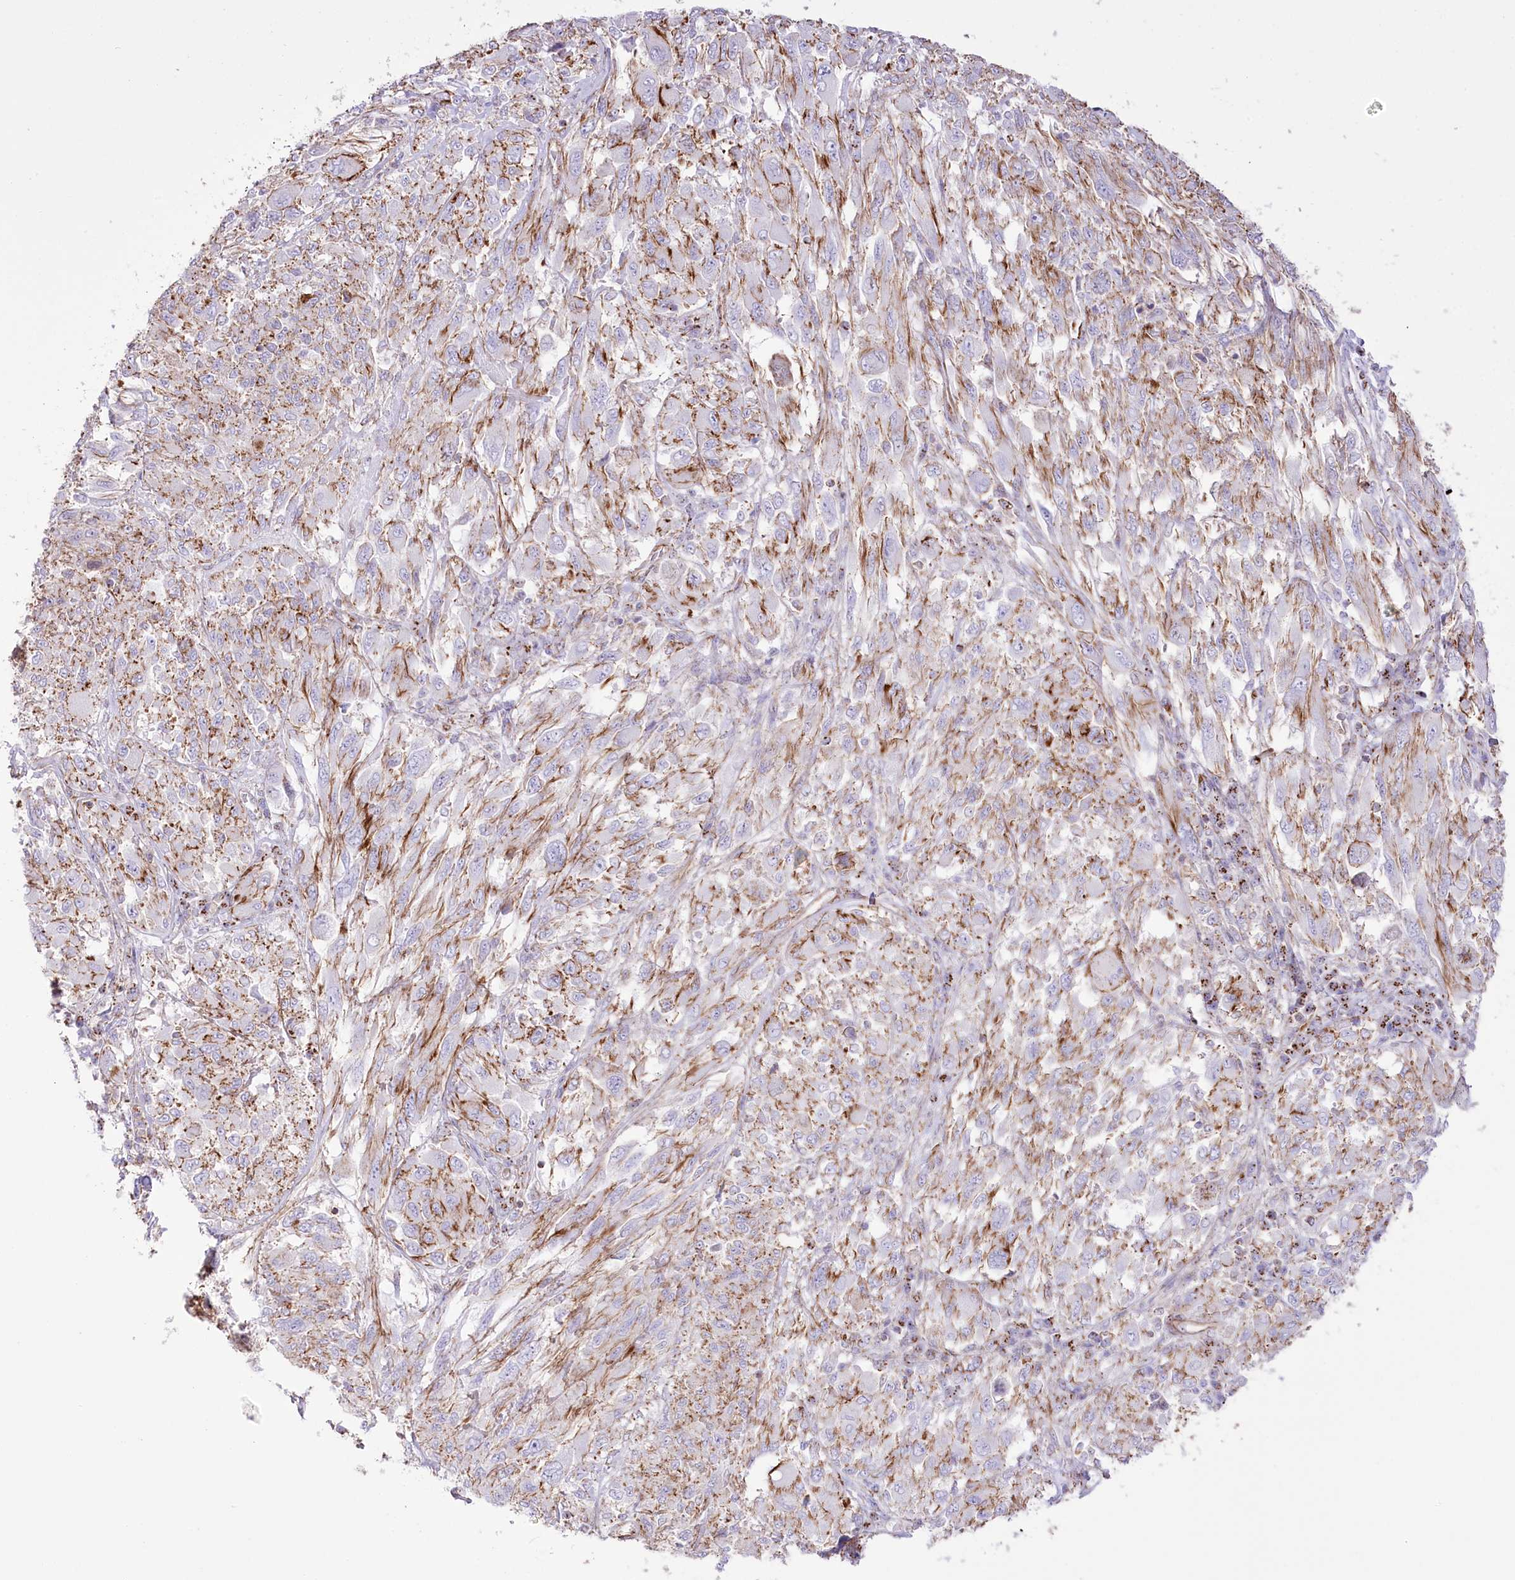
{"staining": {"intensity": "moderate", "quantity": ">75%", "location": "cytoplasmic/membranous"}, "tissue": "melanoma", "cell_type": "Tumor cells", "image_type": "cancer", "snomed": [{"axis": "morphology", "description": "Malignant melanoma, NOS"}, {"axis": "topography", "description": "Skin"}], "caption": "Protein expression analysis of melanoma displays moderate cytoplasmic/membranous positivity in approximately >75% of tumor cells.", "gene": "FAM216A", "patient": {"sex": "female", "age": 91}}